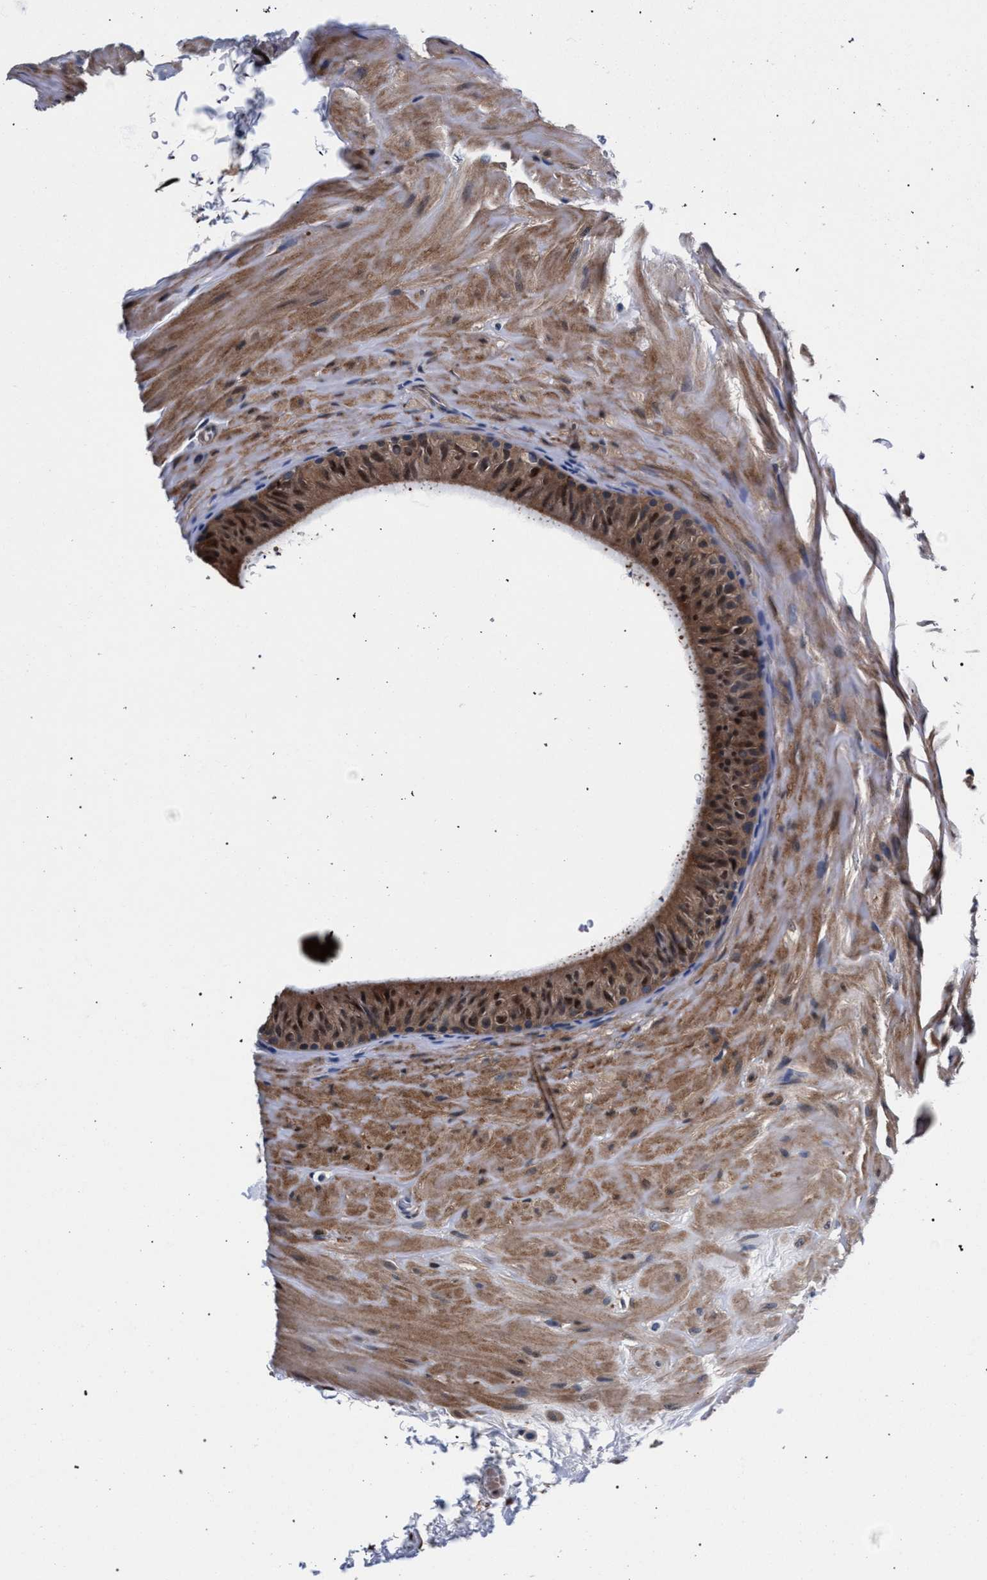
{"staining": {"intensity": "moderate", "quantity": ">75%", "location": "cytoplasmic/membranous,nuclear"}, "tissue": "epididymis", "cell_type": "Glandular cells", "image_type": "normal", "snomed": [{"axis": "morphology", "description": "Normal tissue, NOS"}, {"axis": "topography", "description": "Epididymis"}], "caption": "Immunohistochemistry (IHC) (DAB (3,3'-diaminobenzidine)) staining of benign epididymis shows moderate cytoplasmic/membranous,nuclear protein positivity in approximately >75% of glandular cells. The protein is shown in brown color, while the nuclei are stained blue.", "gene": "ZNF462", "patient": {"sex": "male", "age": 34}}